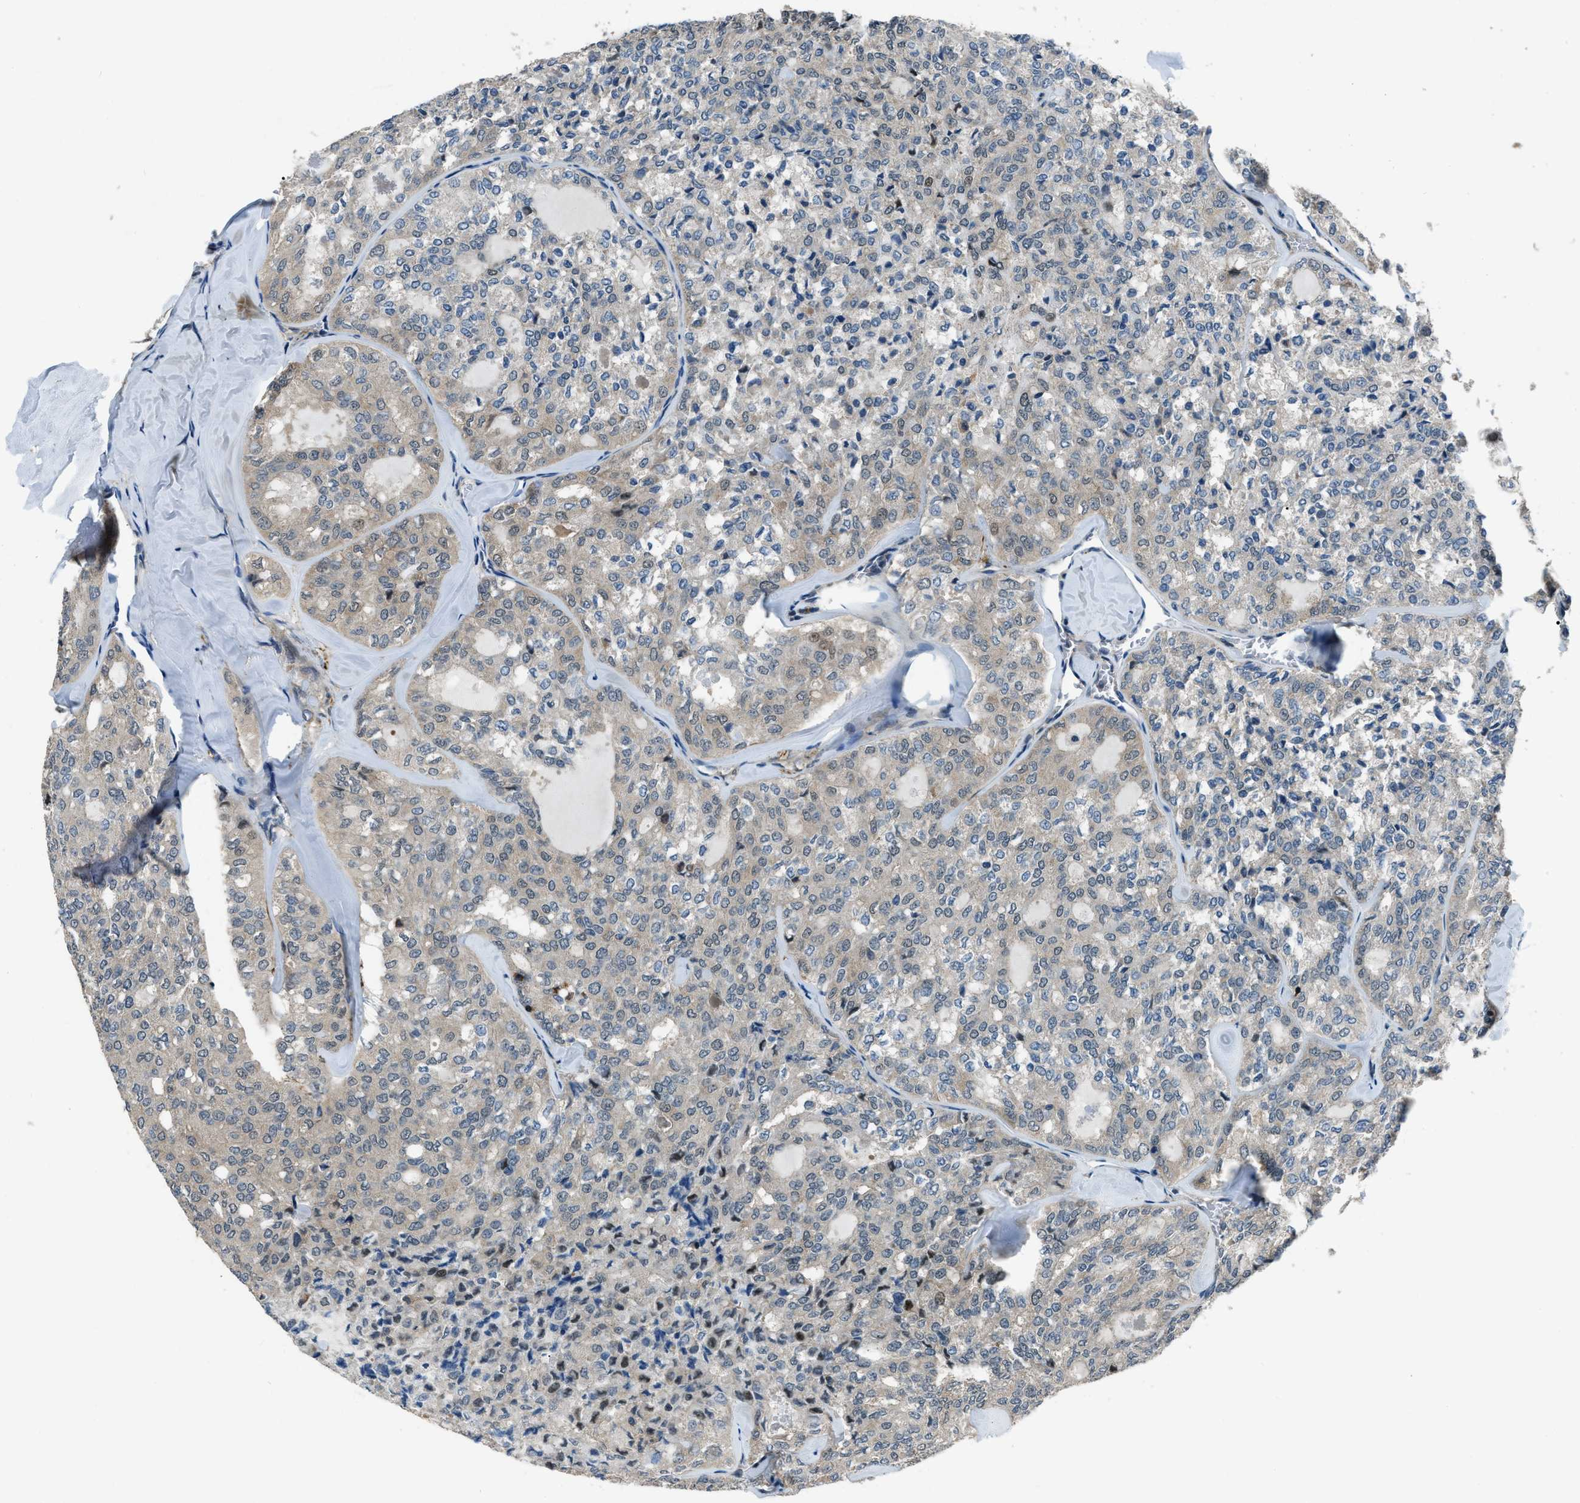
{"staining": {"intensity": "weak", "quantity": "25%-75%", "location": "cytoplasmic/membranous"}, "tissue": "thyroid cancer", "cell_type": "Tumor cells", "image_type": "cancer", "snomed": [{"axis": "morphology", "description": "Follicular adenoma carcinoma, NOS"}, {"axis": "topography", "description": "Thyroid gland"}], "caption": "IHC histopathology image of neoplastic tissue: thyroid cancer stained using immunohistochemistry exhibits low levels of weak protein expression localized specifically in the cytoplasmic/membranous of tumor cells, appearing as a cytoplasmic/membranous brown color.", "gene": "NUDCD3", "patient": {"sex": "male", "age": 75}}